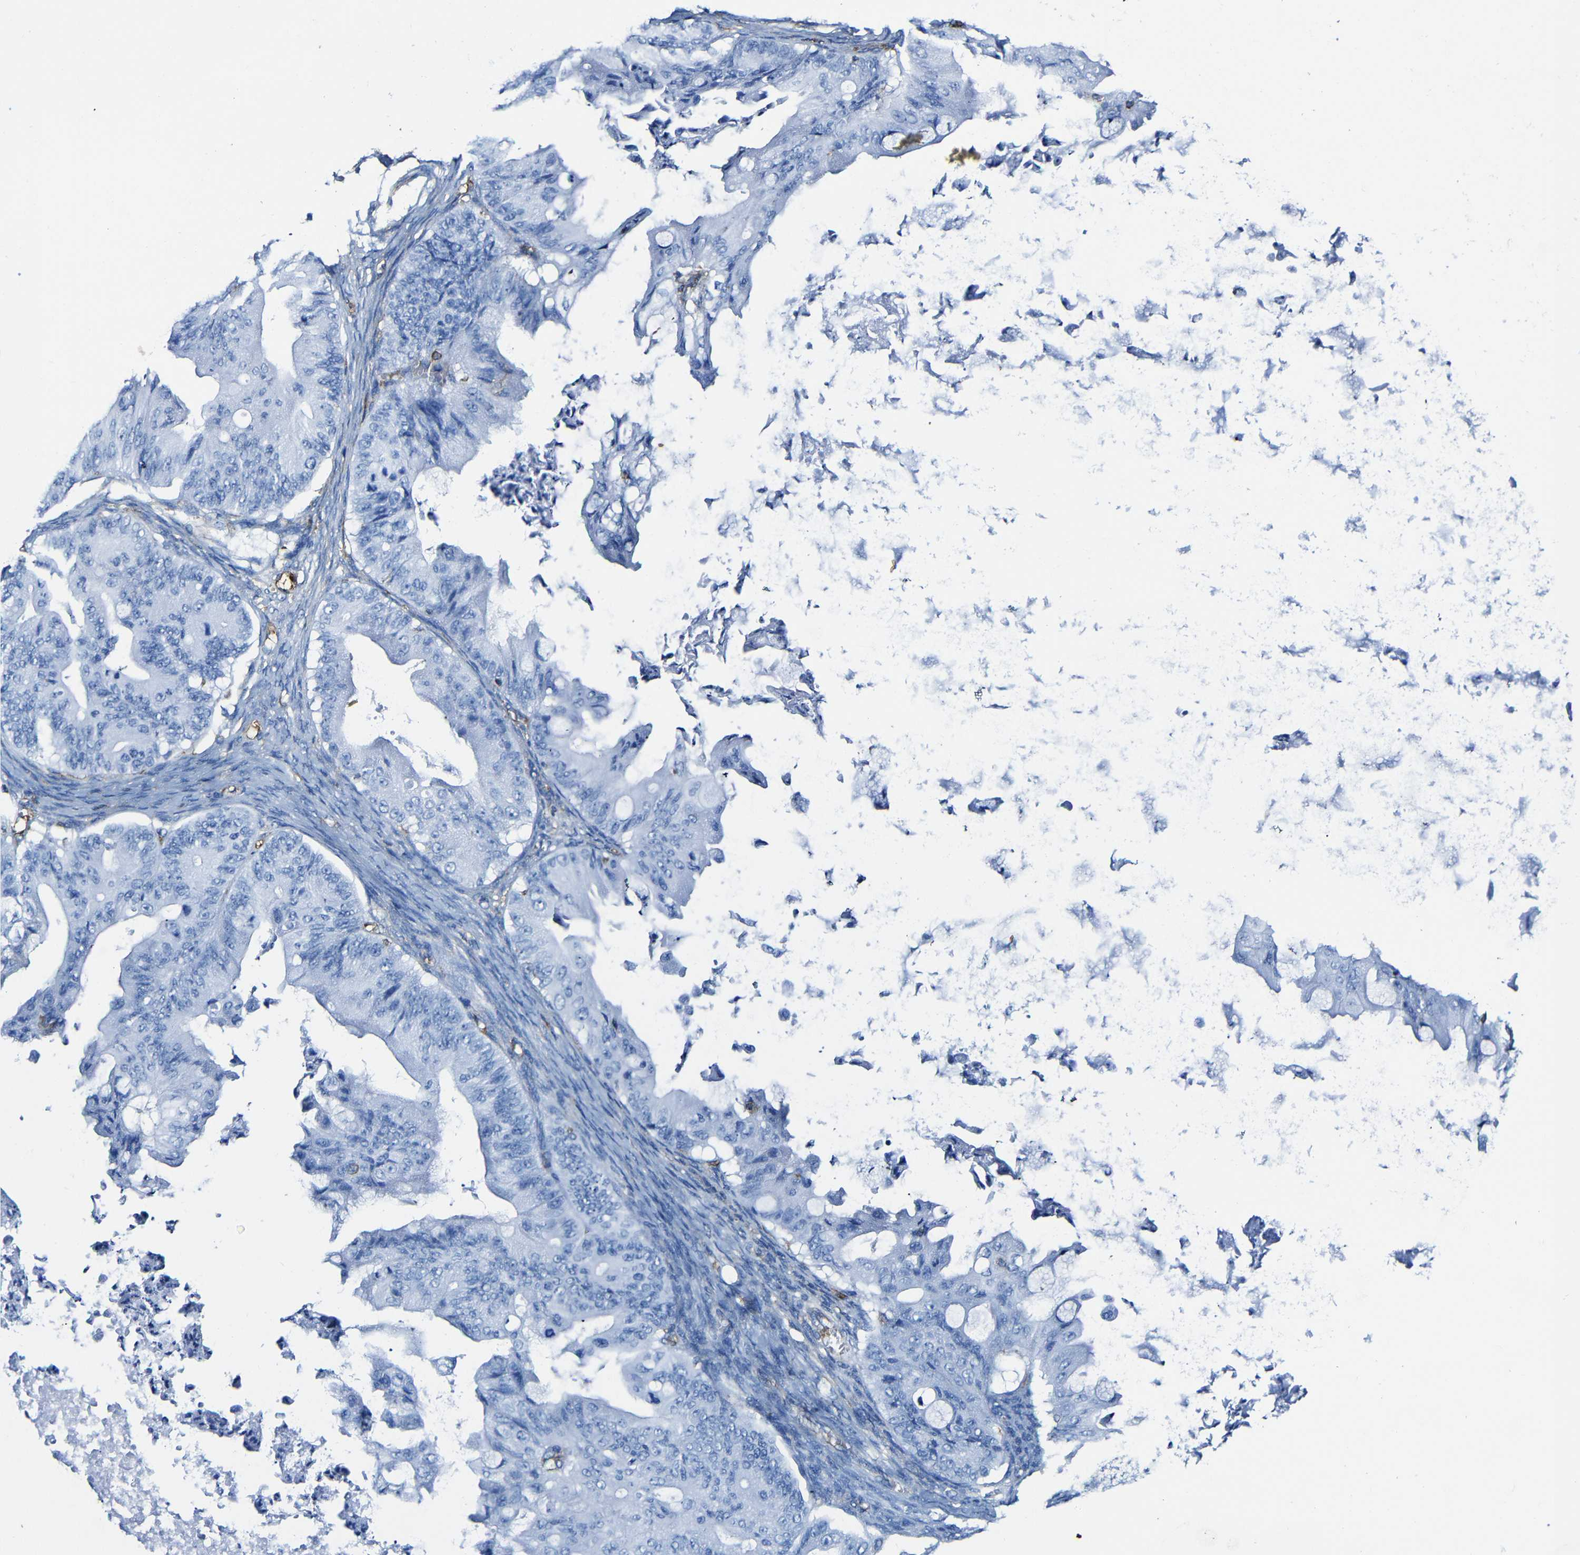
{"staining": {"intensity": "negative", "quantity": "none", "location": "none"}, "tissue": "ovarian cancer", "cell_type": "Tumor cells", "image_type": "cancer", "snomed": [{"axis": "morphology", "description": "Cystadenocarcinoma, mucinous, NOS"}, {"axis": "topography", "description": "Ovary"}], "caption": "There is no significant expression in tumor cells of ovarian mucinous cystadenocarcinoma.", "gene": "MSN", "patient": {"sex": "female", "age": 37}}